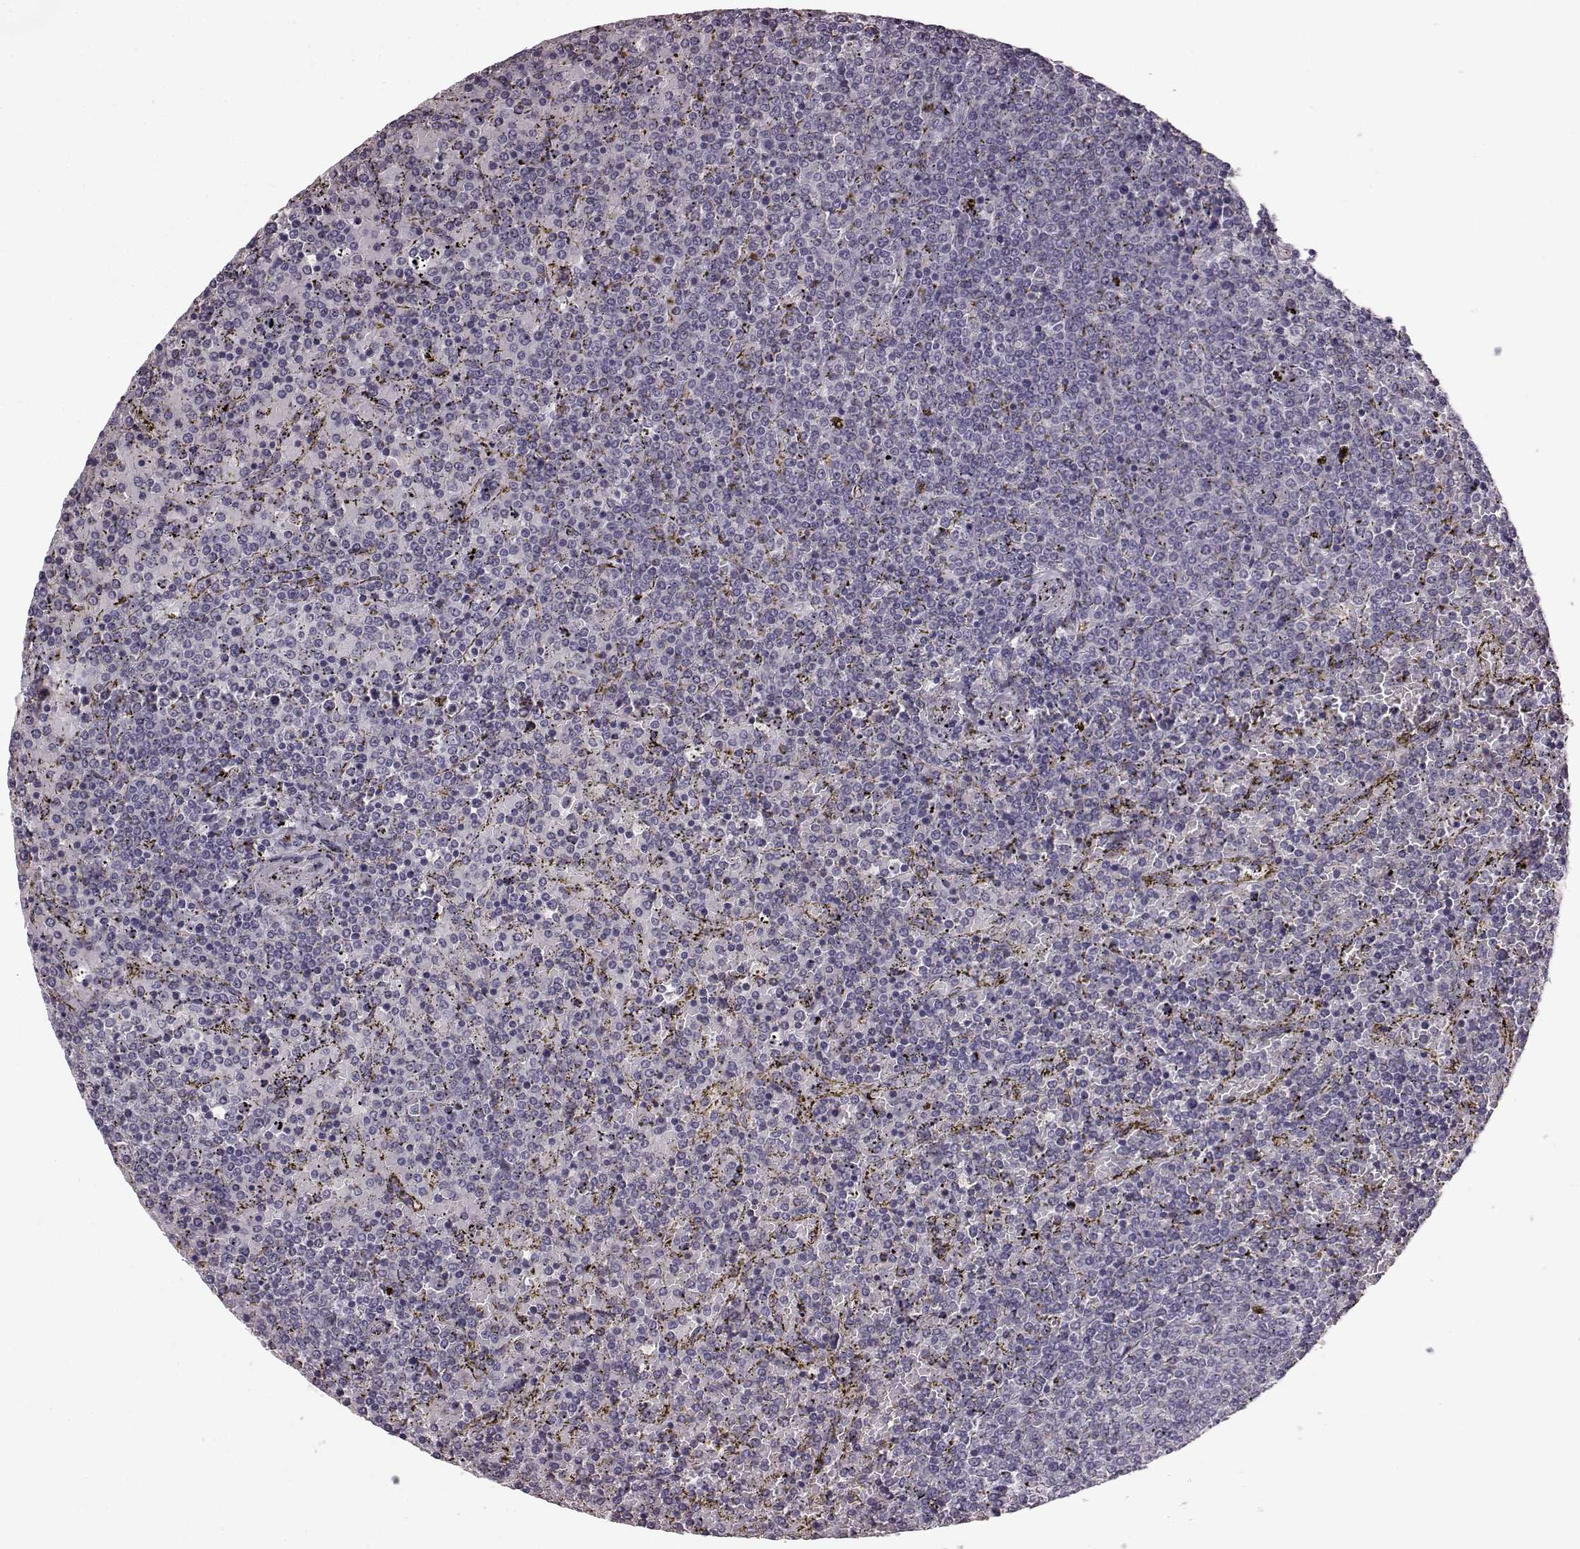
{"staining": {"intensity": "negative", "quantity": "none", "location": "none"}, "tissue": "lymphoma", "cell_type": "Tumor cells", "image_type": "cancer", "snomed": [{"axis": "morphology", "description": "Malignant lymphoma, non-Hodgkin's type, Low grade"}, {"axis": "topography", "description": "Spleen"}], "caption": "Micrograph shows no protein expression in tumor cells of low-grade malignant lymphoma, non-Hodgkin's type tissue.", "gene": "GRK1", "patient": {"sex": "female", "age": 77}}